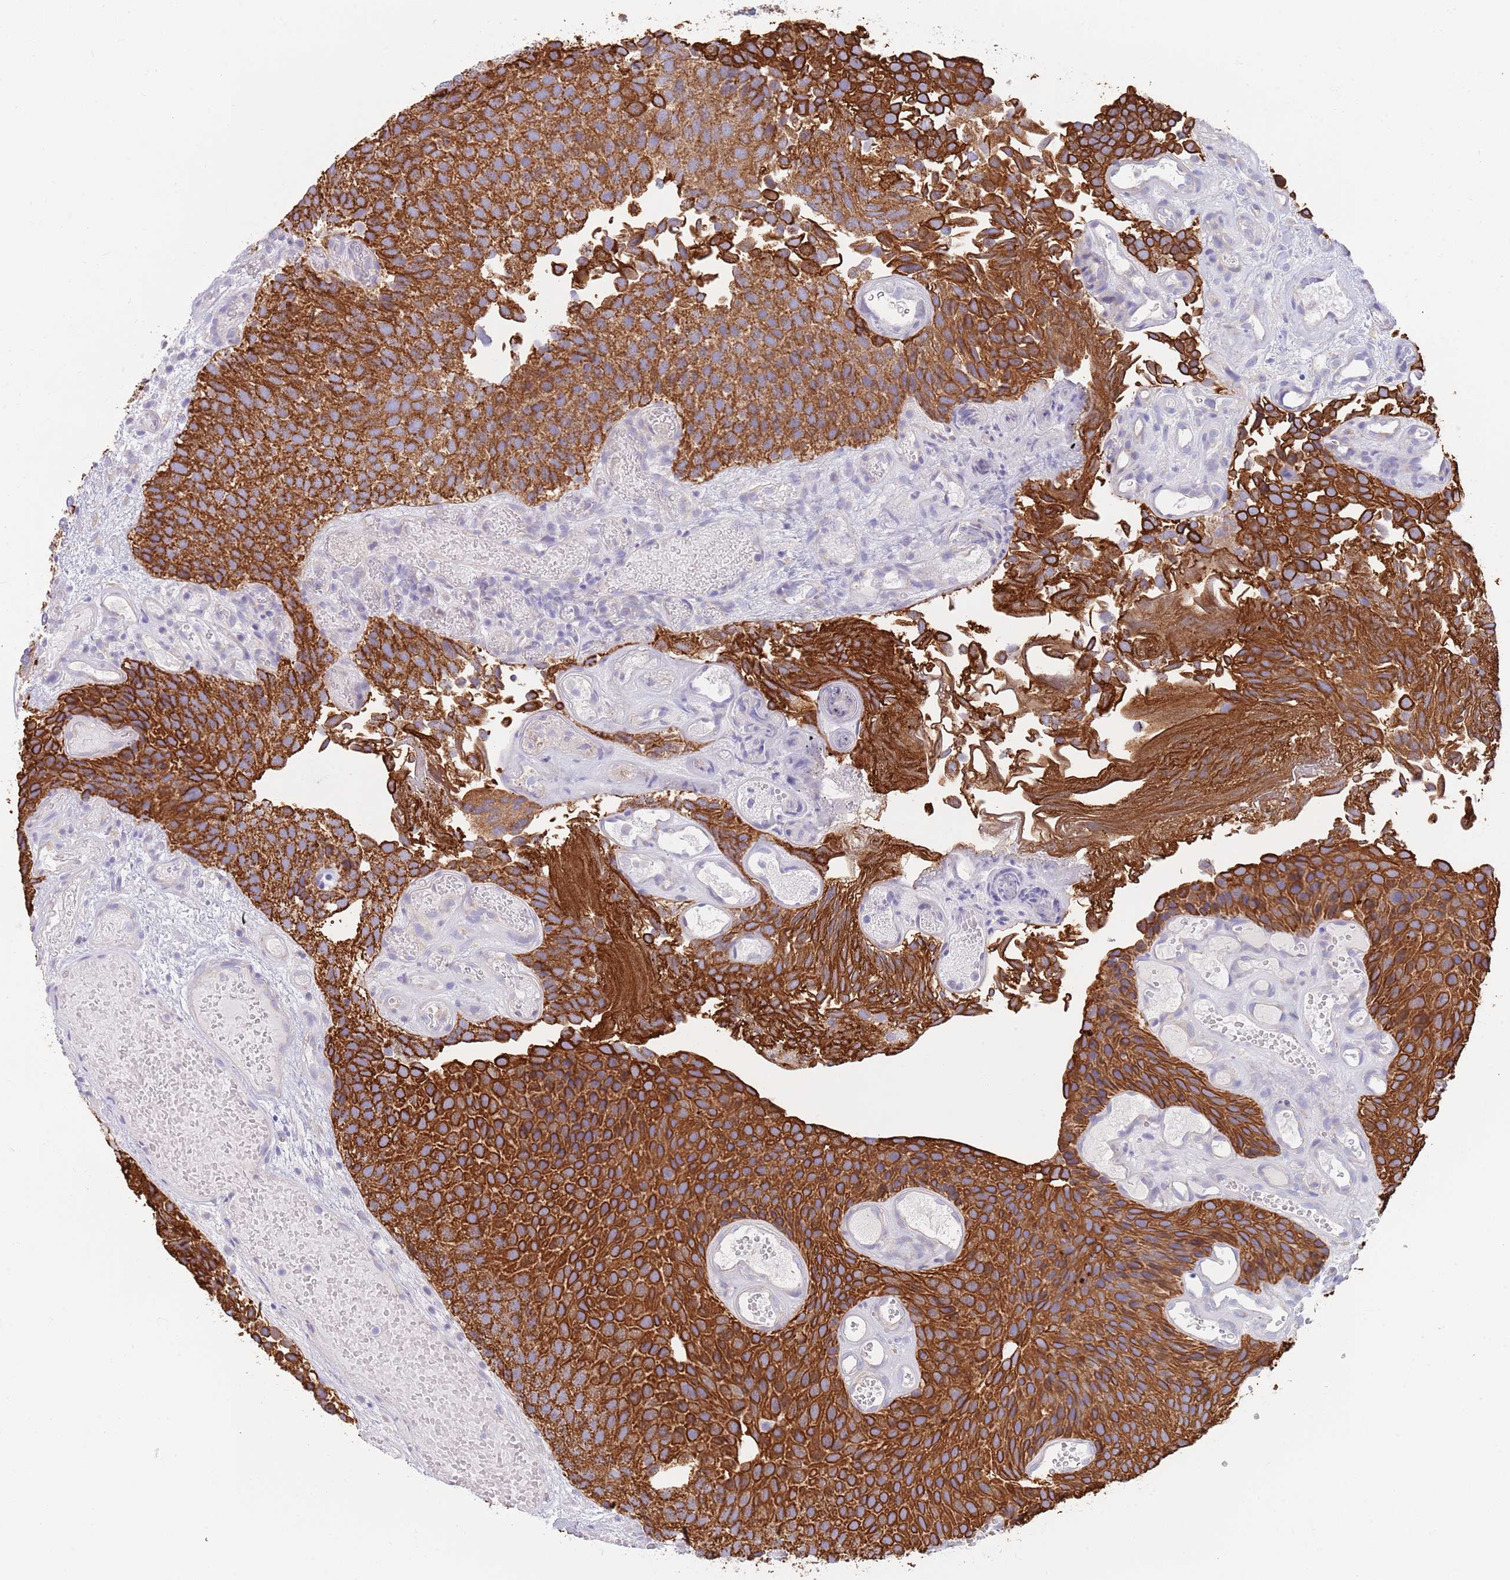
{"staining": {"intensity": "strong", "quantity": ">75%", "location": "cytoplasmic/membranous"}, "tissue": "urothelial cancer", "cell_type": "Tumor cells", "image_type": "cancer", "snomed": [{"axis": "morphology", "description": "Urothelial carcinoma, Low grade"}, {"axis": "topography", "description": "Urinary bladder"}], "caption": "IHC image of neoplastic tissue: urothelial cancer stained using IHC demonstrates high levels of strong protein expression localized specifically in the cytoplasmic/membranous of tumor cells, appearing as a cytoplasmic/membranous brown color.", "gene": "CCDC149", "patient": {"sex": "male", "age": 89}}